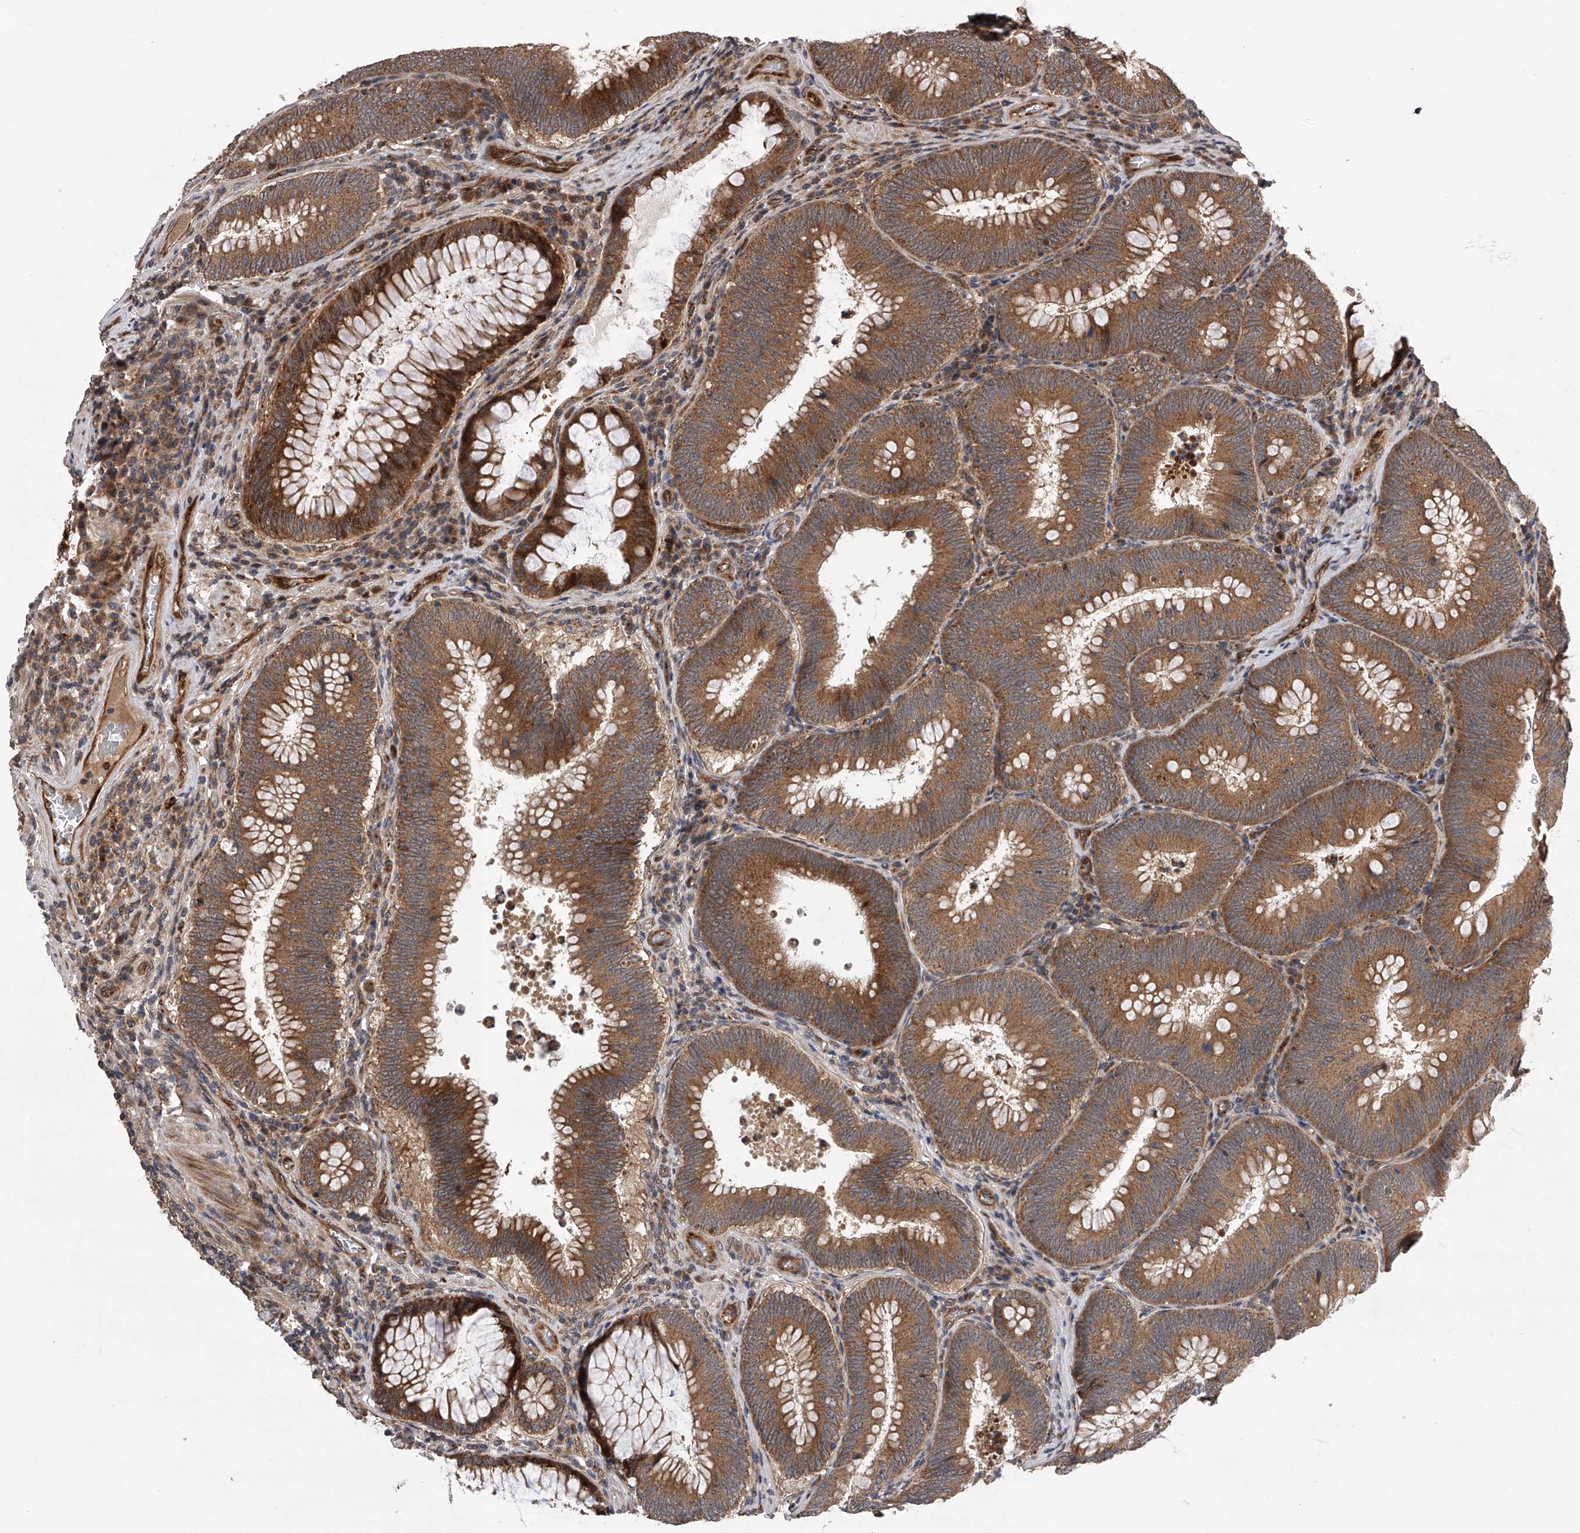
{"staining": {"intensity": "strong", "quantity": ">75%", "location": "cytoplasmic/membranous"}, "tissue": "colorectal cancer", "cell_type": "Tumor cells", "image_type": "cancer", "snomed": [{"axis": "morphology", "description": "Normal tissue, NOS"}, {"axis": "topography", "description": "Colon"}], "caption": "The histopathology image exhibits staining of colorectal cancer, revealing strong cytoplasmic/membranous protein staining (brown color) within tumor cells. (DAB IHC with brightfield microscopy, high magnification).", "gene": "MAP3K11", "patient": {"sex": "female", "age": 82}}